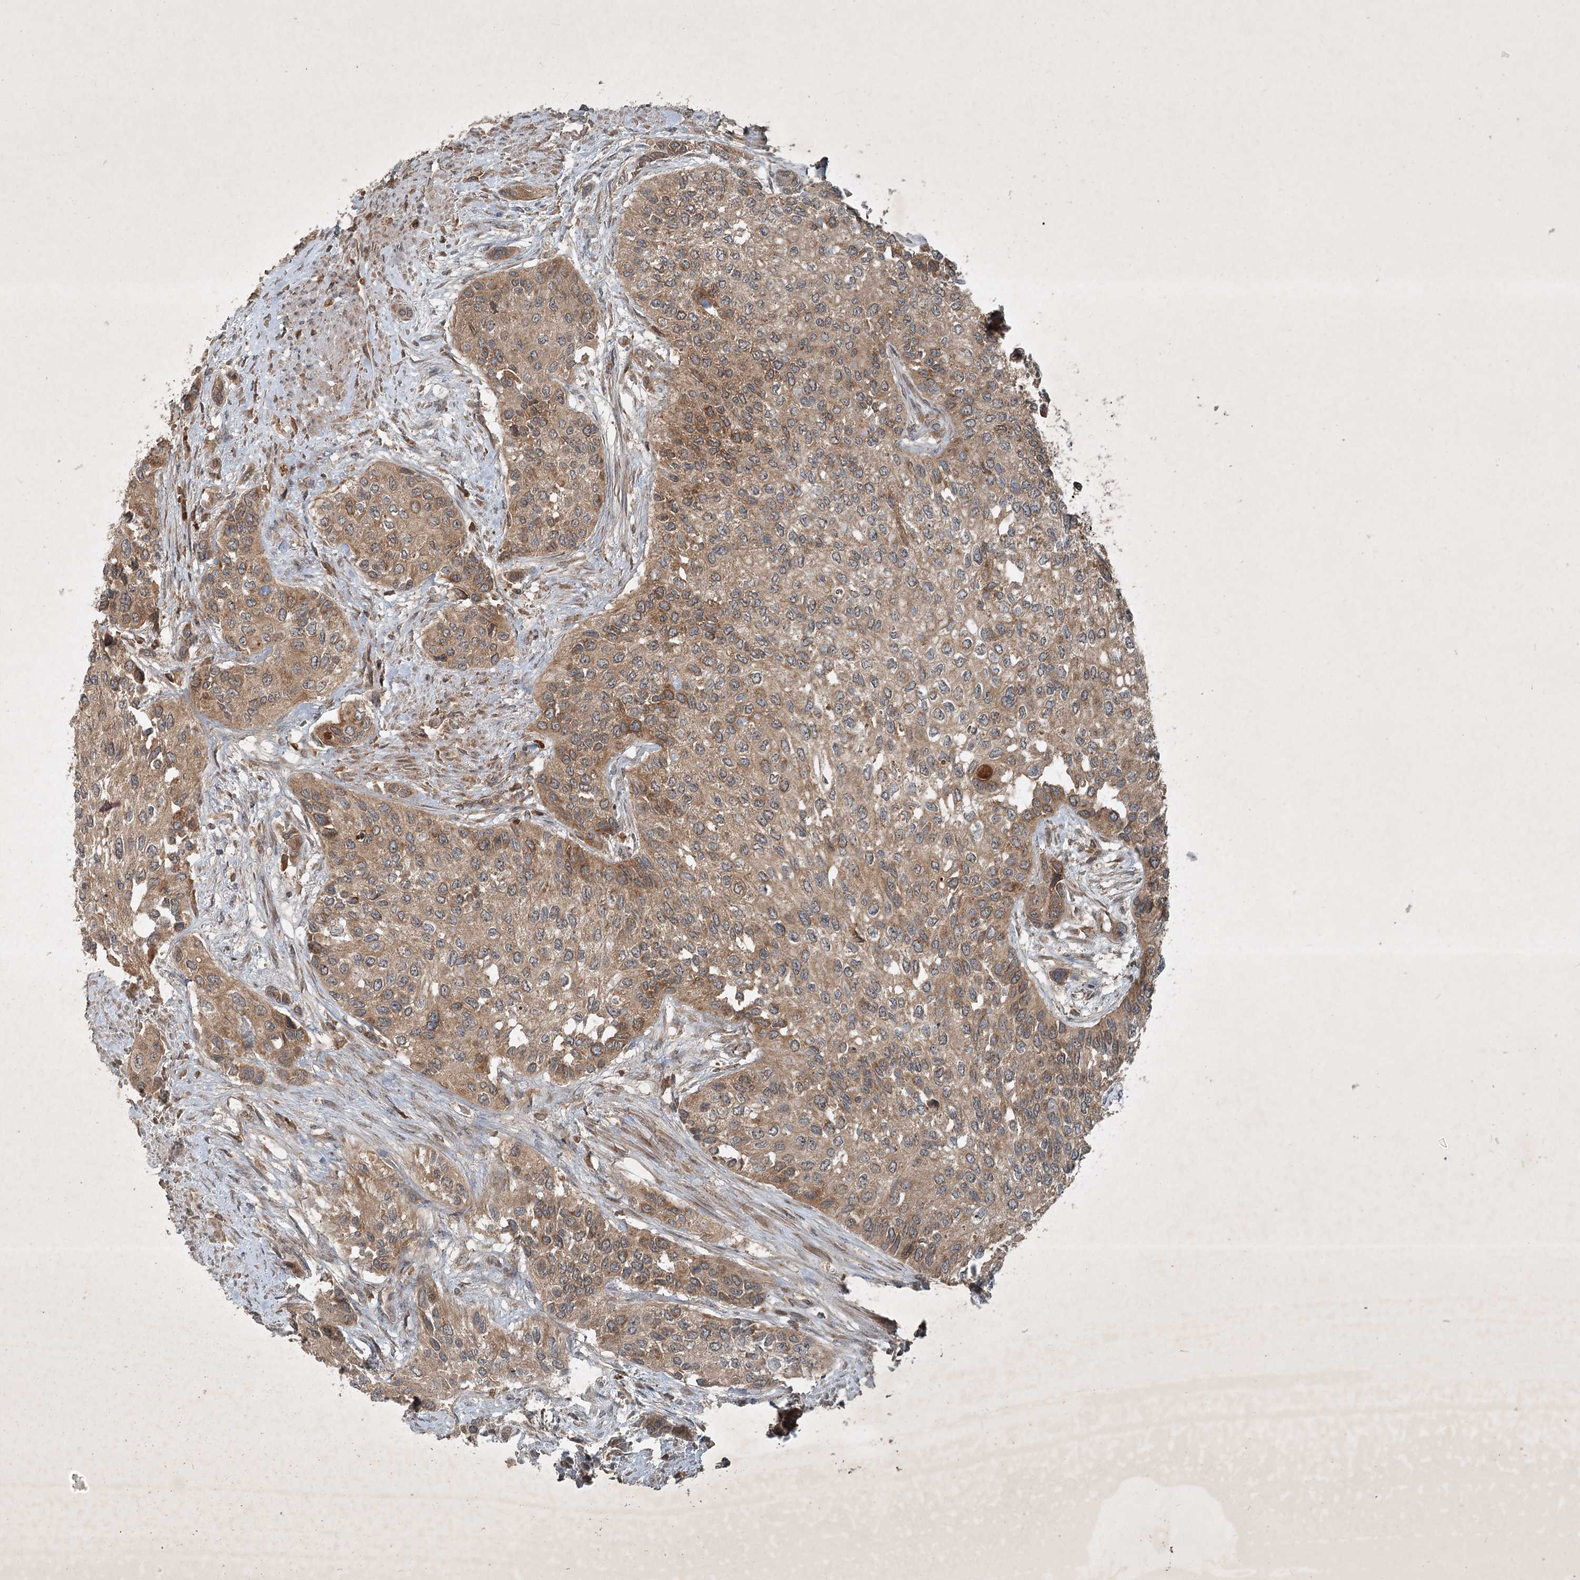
{"staining": {"intensity": "moderate", "quantity": "25%-75%", "location": "cytoplasmic/membranous"}, "tissue": "urothelial cancer", "cell_type": "Tumor cells", "image_type": "cancer", "snomed": [{"axis": "morphology", "description": "Normal tissue, NOS"}, {"axis": "morphology", "description": "Urothelial carcinoma, High grade"}, {"axis": "topography", "description": "Vascular tissue"}, {"axis": "topography", "description": "Urinary bladder"}], "caption": "Tumor cells reveal medium levels of moderate cytoplasmic/membranous expression in approximately 25%-75% of cells in human urothelial cancer.", "gene": "UNC93A", "patient": {"sex": "female", "age": 56}}